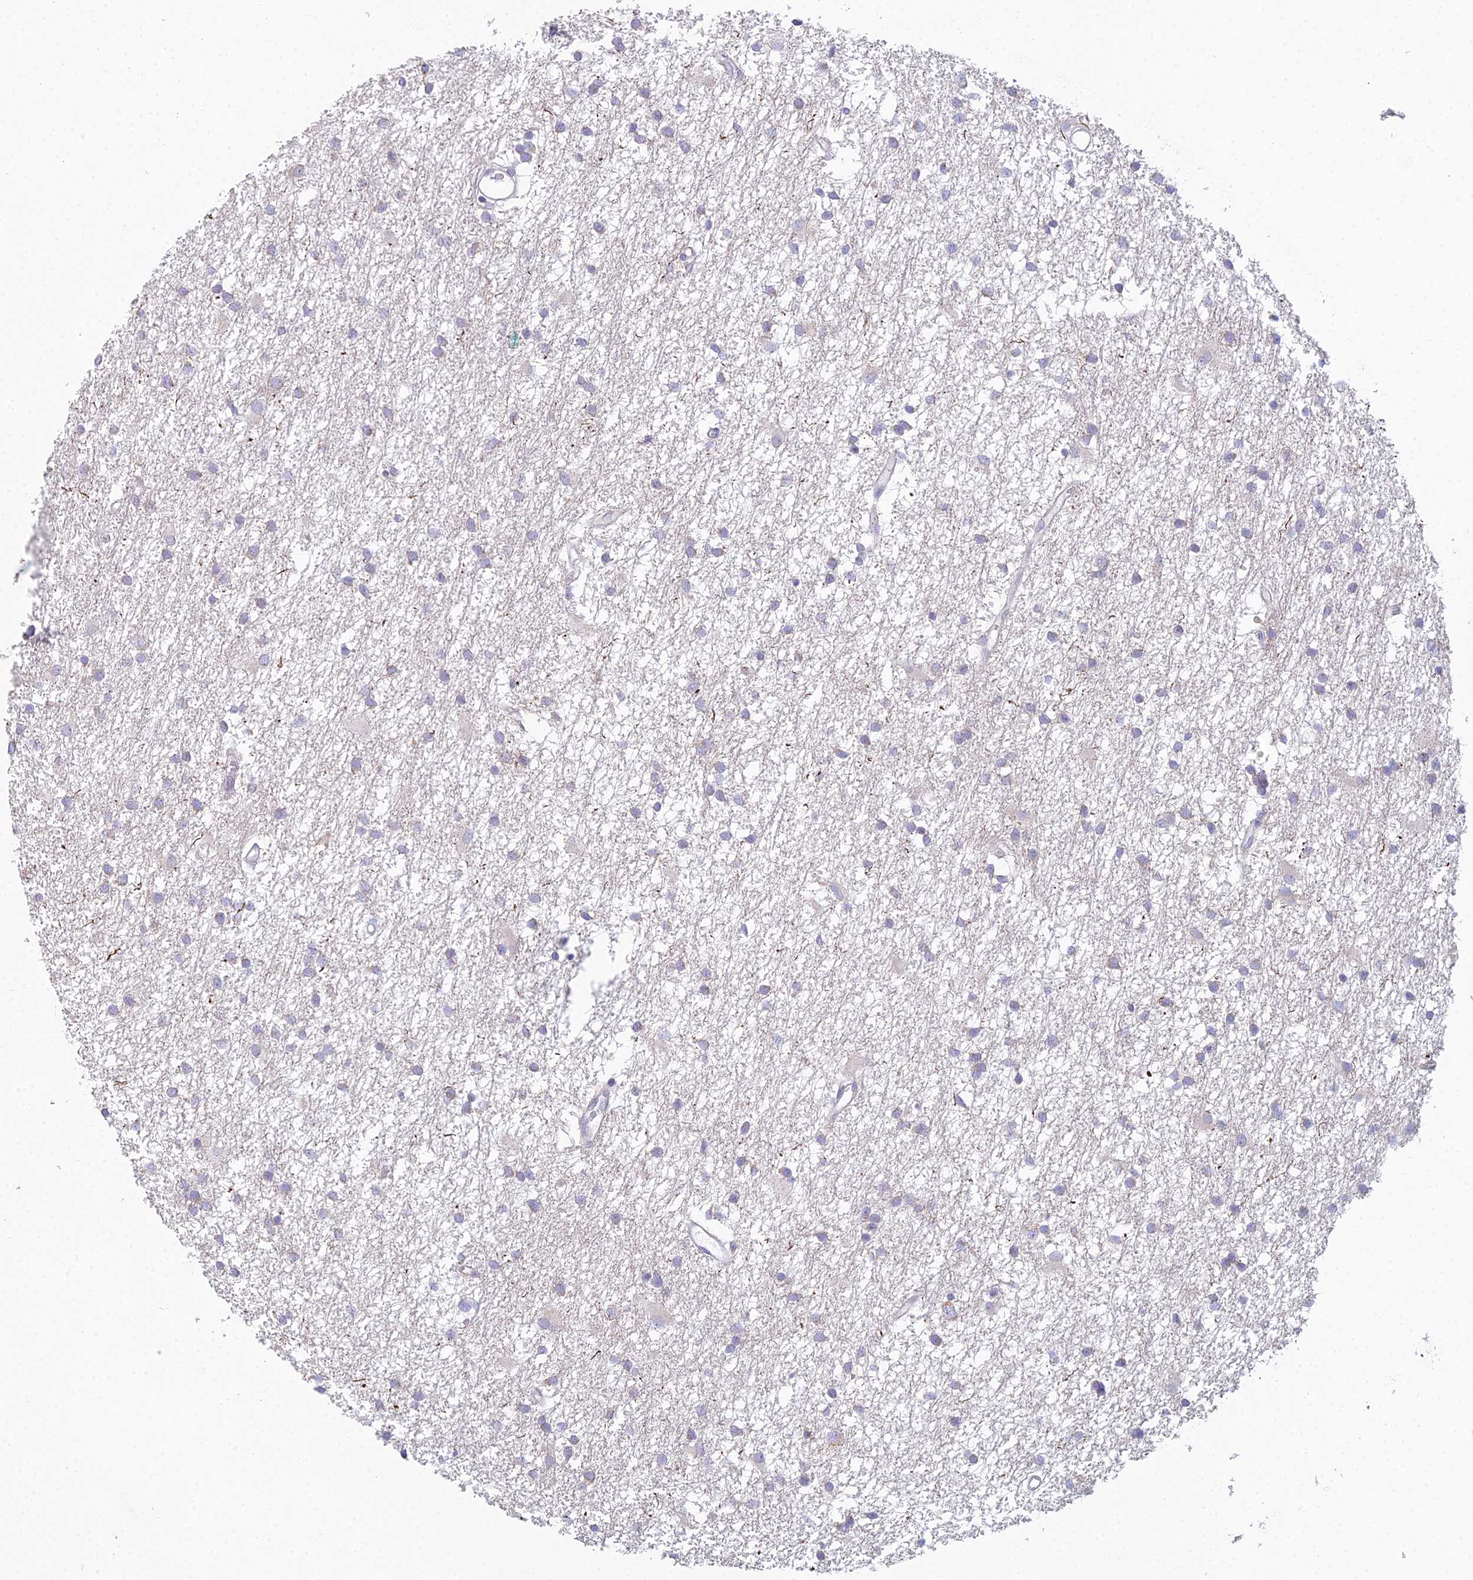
{"staining": {"intensity": "negative", "quantity": "none", "location": "none"}, "tissue": "glioma", "cell_type": "Tumor cells", "image_type": "cancer", "snomed": [{"axis": "morphology", "description": "Glioma, malignant, High grade"}, {"axis": "topography", "description": "Brain"}], "caption": "Photomicrograph shows no significant protein expression in tumor cells of glioma. (DAB IHC visualized using brightfield microscopy, high magnification).", "gene": "CFAP206", "patient": {"sex": "male", "age": 77}}